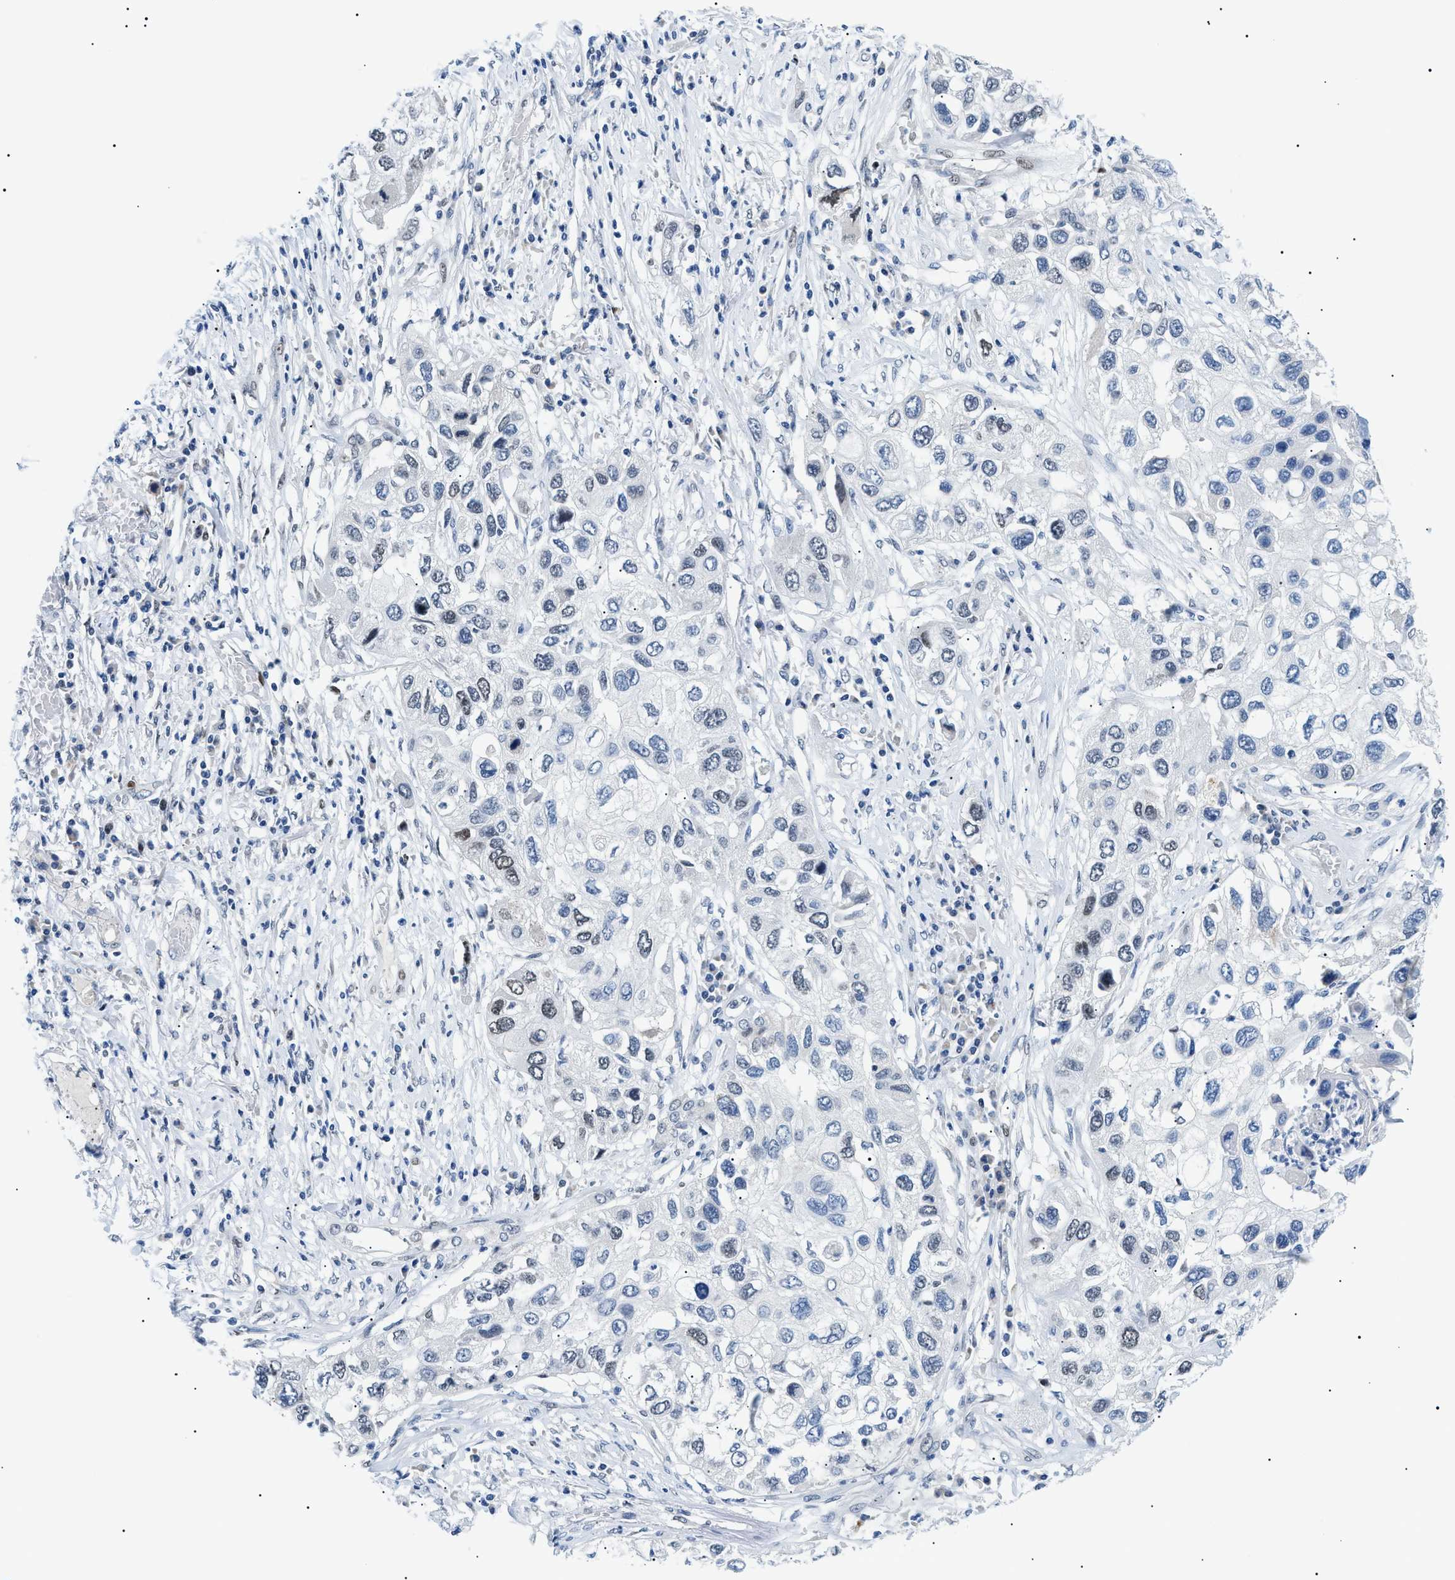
{"staining": {"intensity": "weak", "quantity": "<25%", "location": "nuclear"}, "tissue": "lung cancer", "cell_type": "Tumor cells", "image_type": "cancer", "snomed": [{"axis": "morphology", "description": "Squamous cell carcinoma, NOS"}, {"axis": "topography", "description": "Lung"}], "caption": "The histopathology image exhibits no staining of tumor cells in lung cancer (squamous cell carcinoma).", "gene": "SMARCC1", "patient": {"sex": "male", "age": 71}}